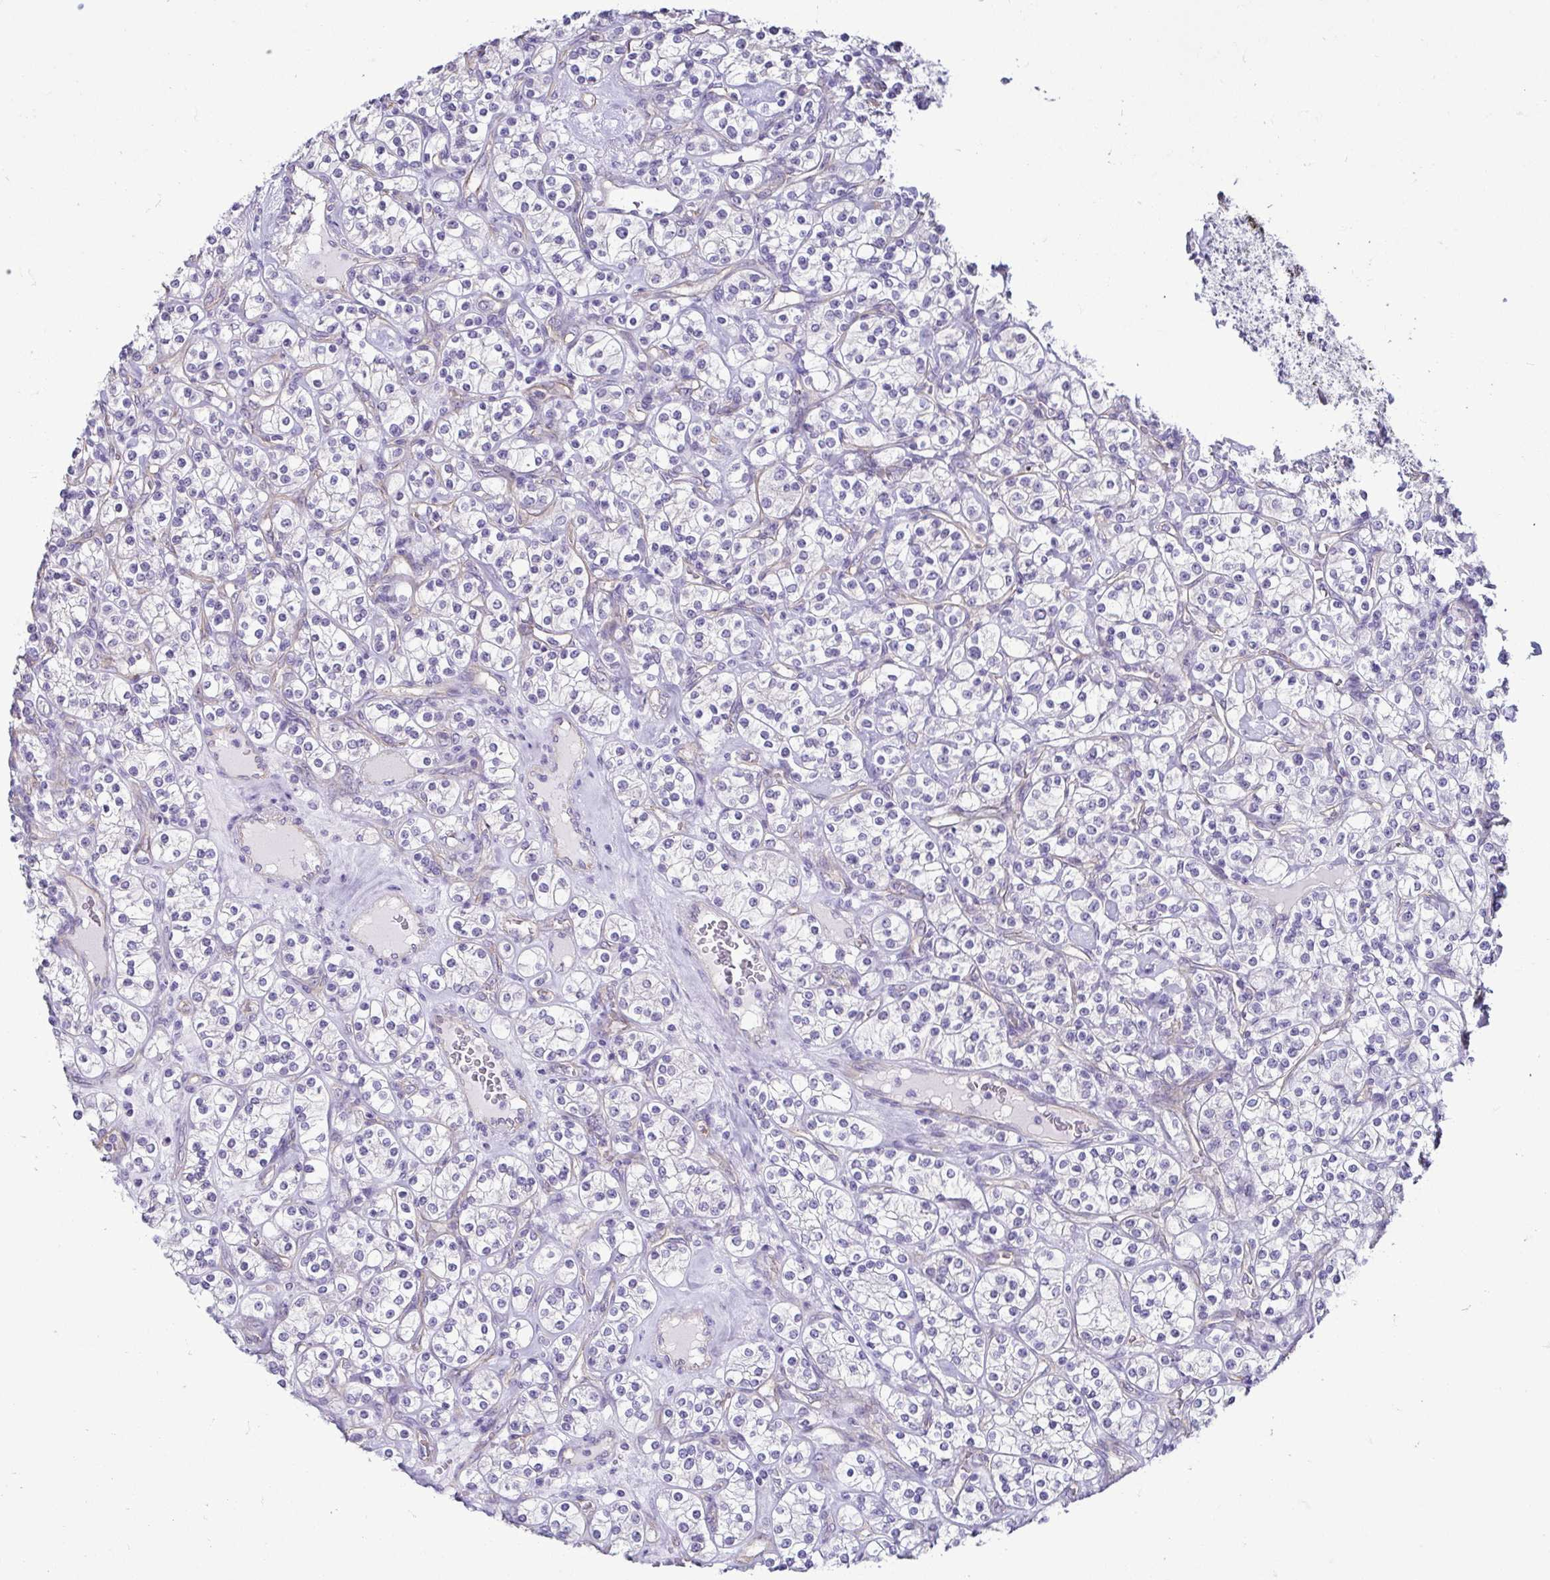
{"staining": {"intensity": "negative", "quantity": "none", "location": "none"}, "tissue": "renal cancer", "cell_type": "Tumor cells", "image_type": "cancer", "snomed": [{"axis": "morphology", "description": "Adenocarcinoma, NOS"}, {"axis": "topography", "description": "Kidney"}], "caption": "High power microscopy micrograph of an immunohistochemistry (IHC) histopathology image of adenocarcinoma (renal), revealing no significant positivity in tumor cells.", "gene": "CASP14", "patient": {"sex": "male", "age": 77}}